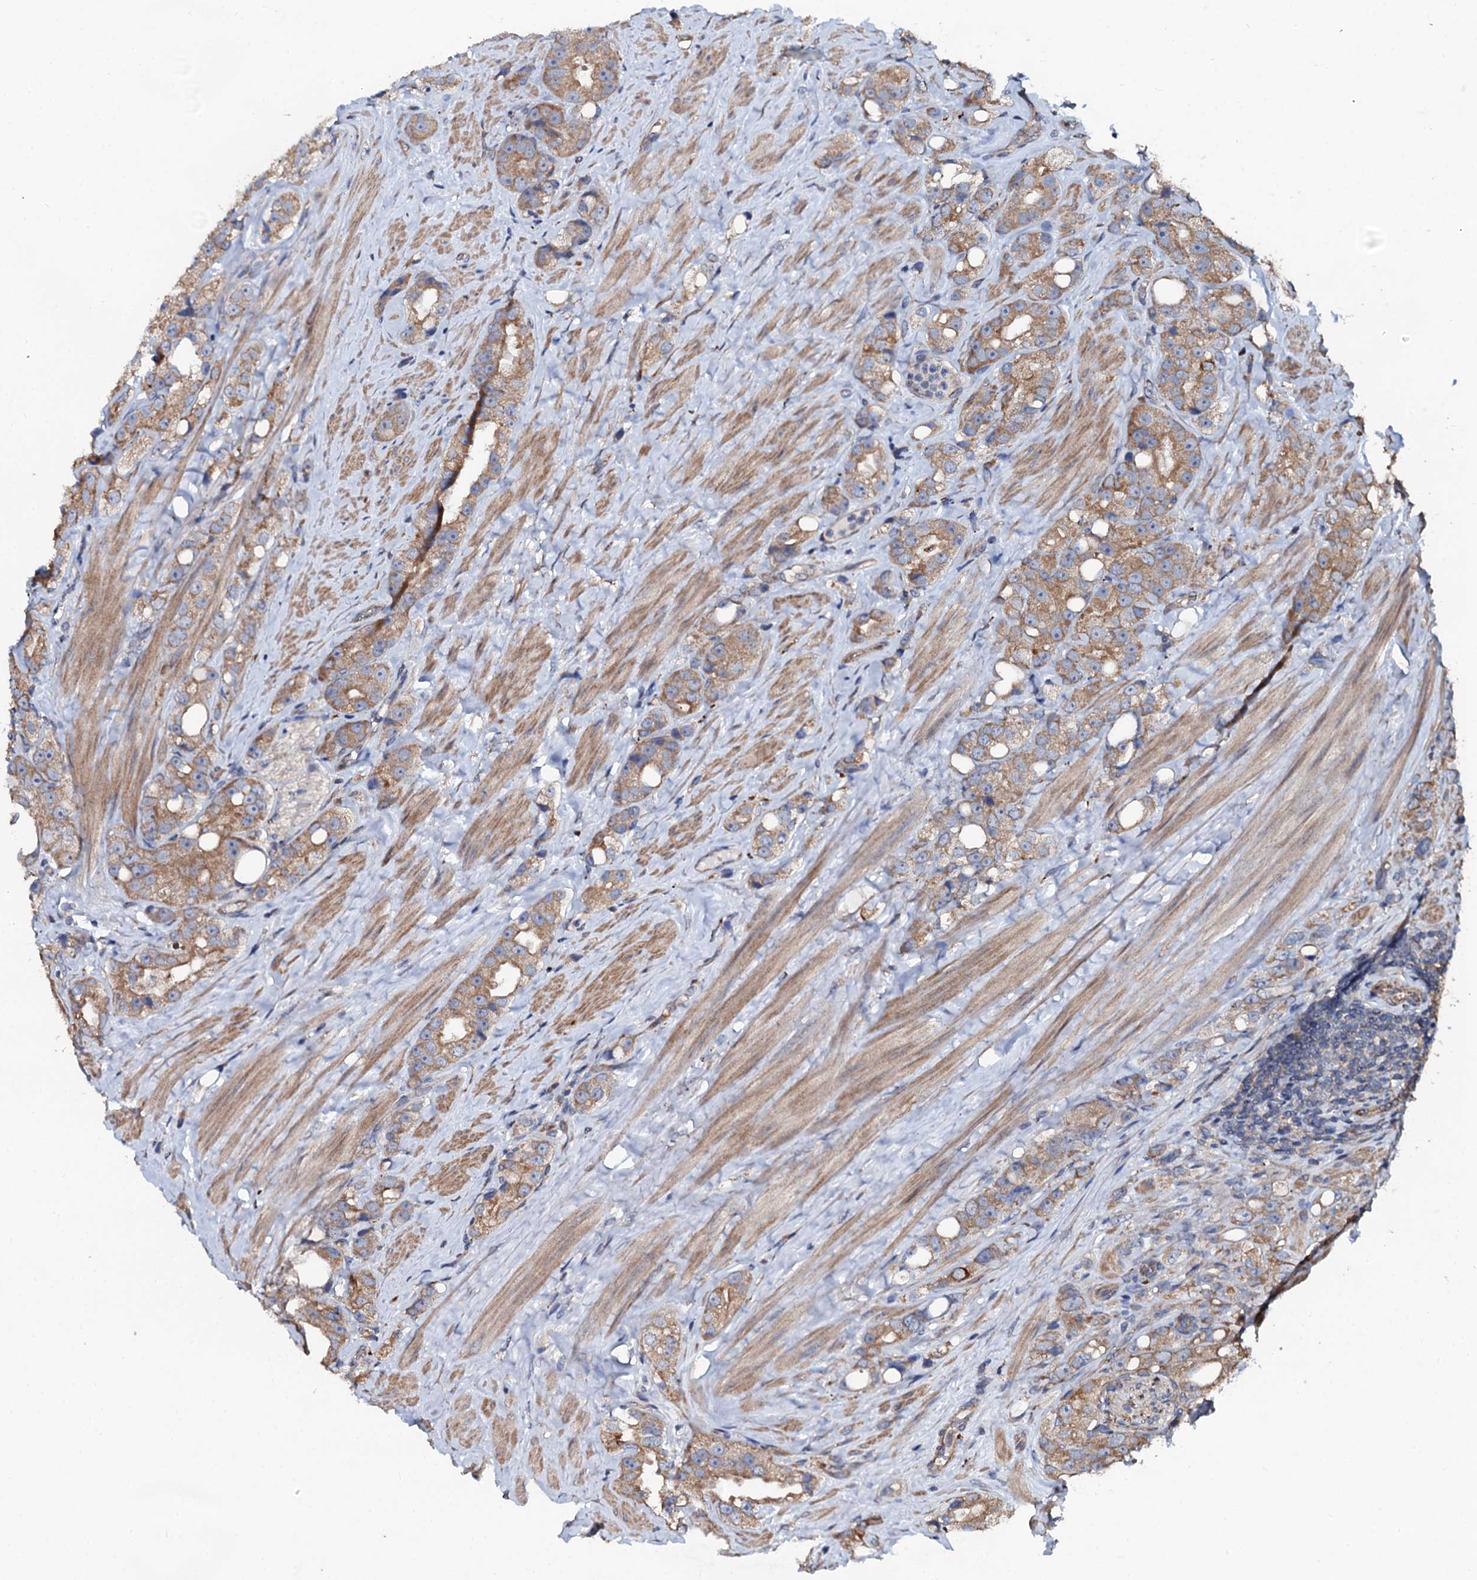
{"staining": {"intensity": "moderate", "quantity": ">75%", "location": "cytoplasmic/membranous"}, "tissue": "prostate cancer", "cell_type": "Tumor cells", "image_type": "cancer", "snomed": [{"axis": "morphology", "description": "Adenocarcinoma, NOS"}, {"axis": "topography", "description": "Prostate"}], "caption": "Protein expression analysis of human prostate cancer reveals moderate cytoplasmic/membranous staining in about >75% of tumor cells.", "gene": "GLCE", "patient": {"sex": "male", "age": 79}}